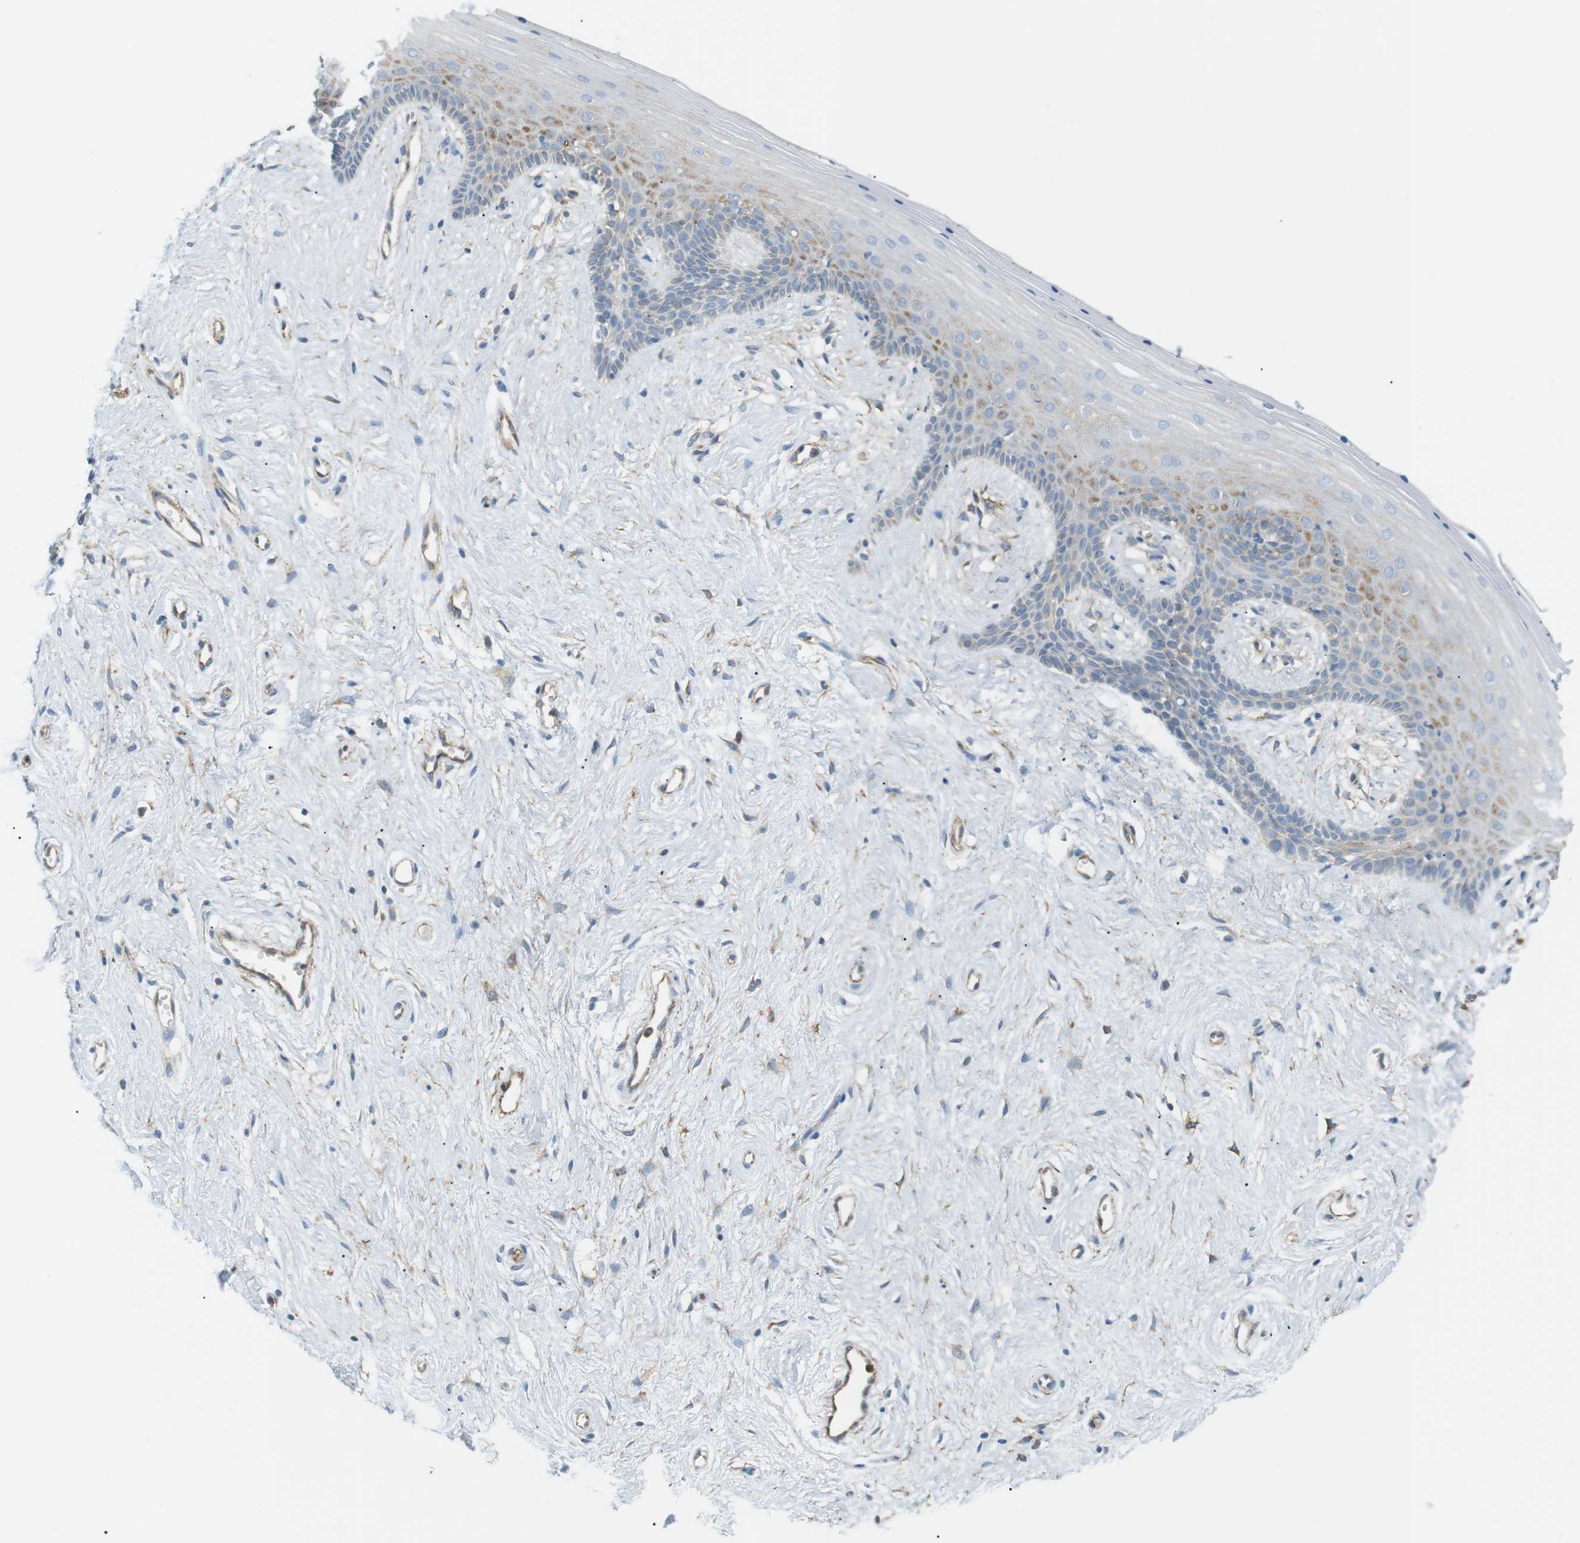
{"staining": {"intensity": "moderate", "quantity": "<25%", "location": "cytoplasmic/membranous"}, "tissue": "vagina", "cell_type": "Squamous epithelial cells", "image_type": "normal", "snomed": [{"axis": "morphology", "description": "Normal tissue, NOS"}, {"axis": "topography", "description": "Vagina"}], "caption": "Vagina stained with DAB immunohistochemistry (IHC) reveals low levels of moderate cytoplasmic/membranous expression in approximately <25% of squamous epithelial cells.", "gene": "PEPD", "patient": {"sex": "female", "age": 44}}